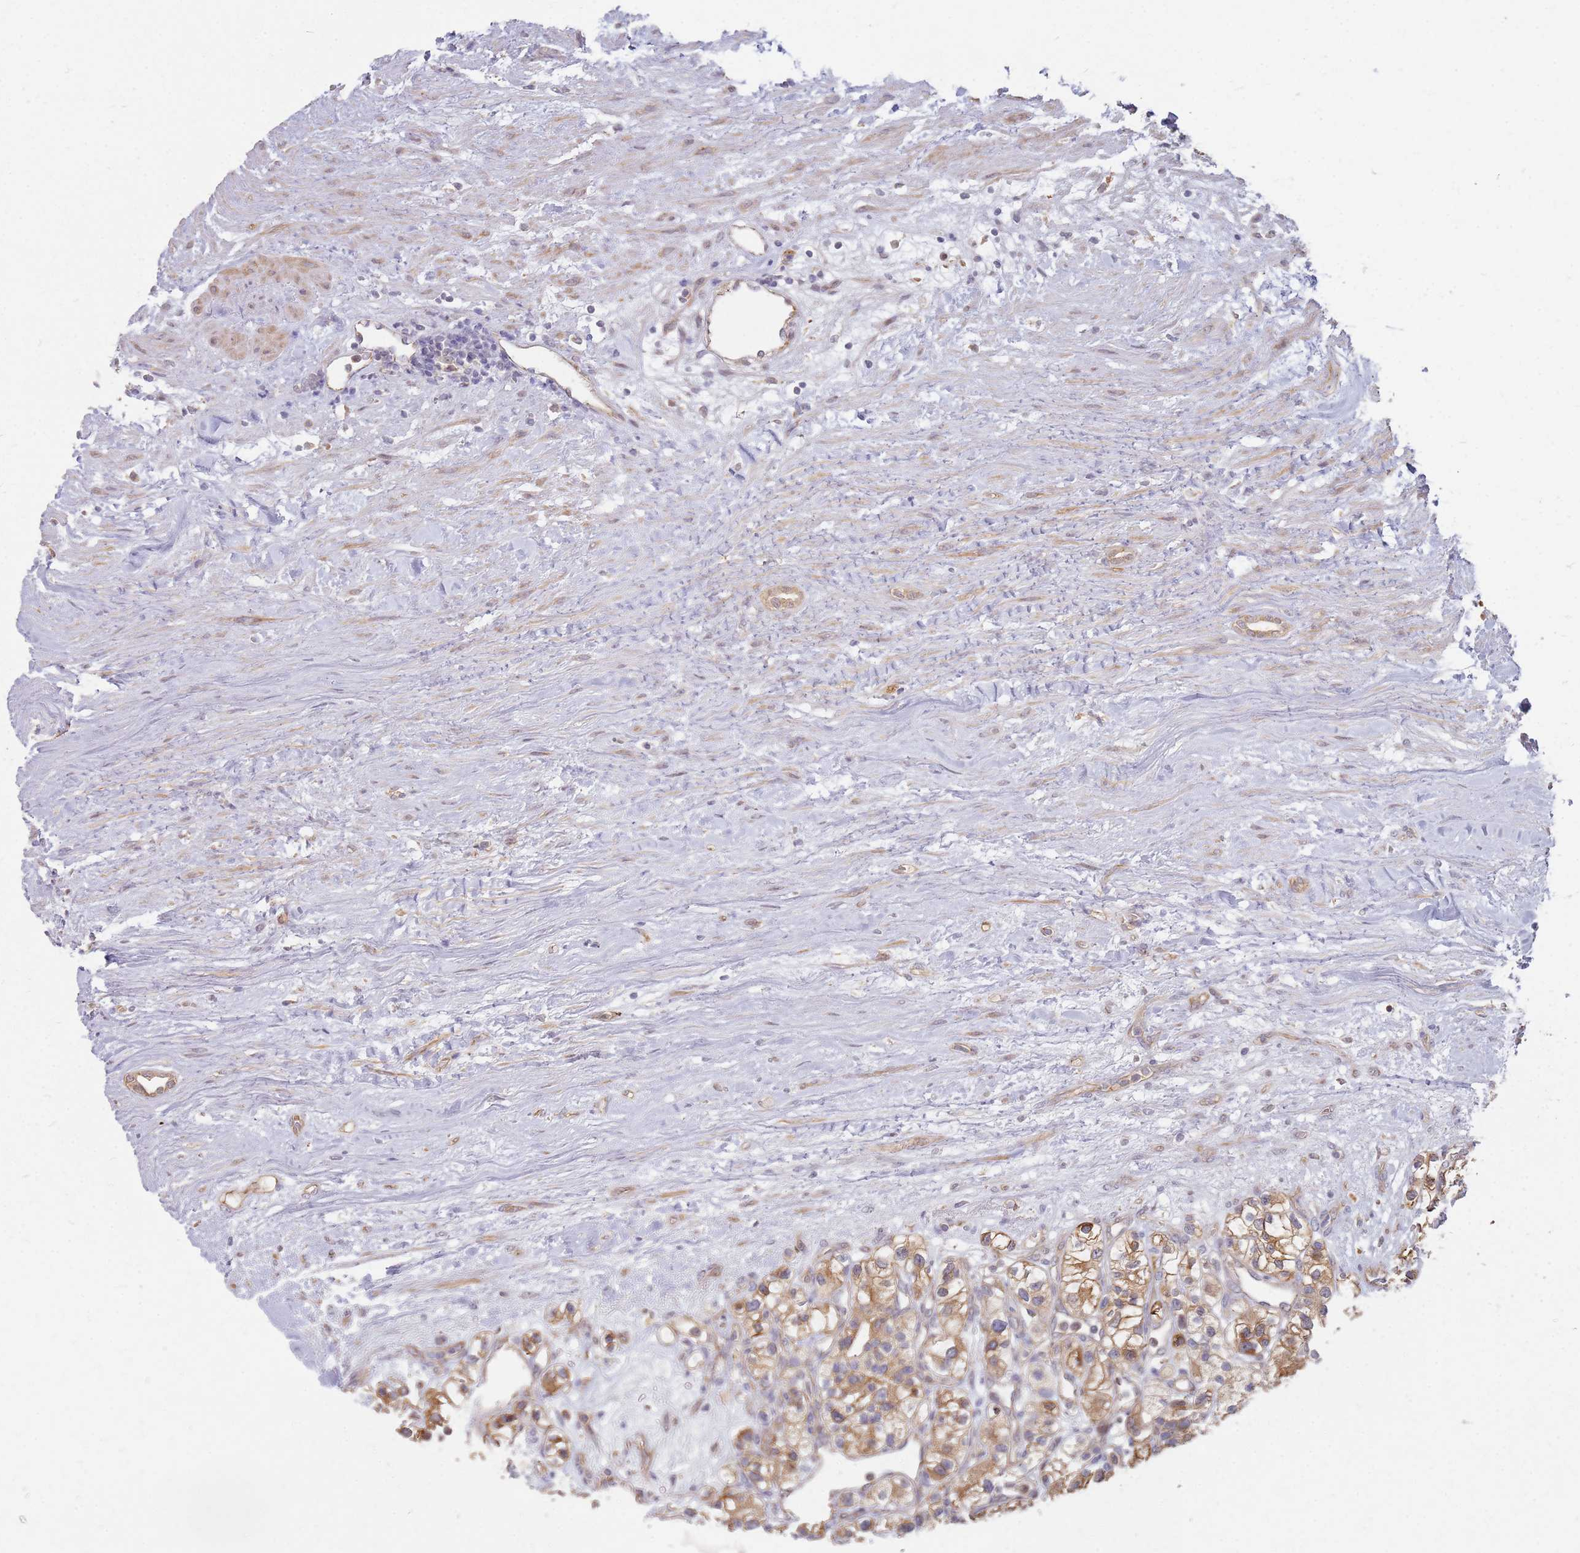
{"staining": {"intensity": "moderate", "quantity": ">75%", "location": "cytoplasmic/membranous"}, "tissue": "renal cancer", "cell_type": "Tumor cells", "image_type": "cancer", "snomed": [{"axis": "morphology", "description": "Adenocarcinoma, NOS"}, {"axis": "topography", "description": "Kidney"}], "caption": "The immunohistochemical stain labels moderate cytoplasmic/membranous positivity in tumor cells of renal adenocarcinoma tissue. (IHC, brightfield microscopy, high magnification).", "gene": "MPEG1", "patient": {"sex": "female", "age": 57}}